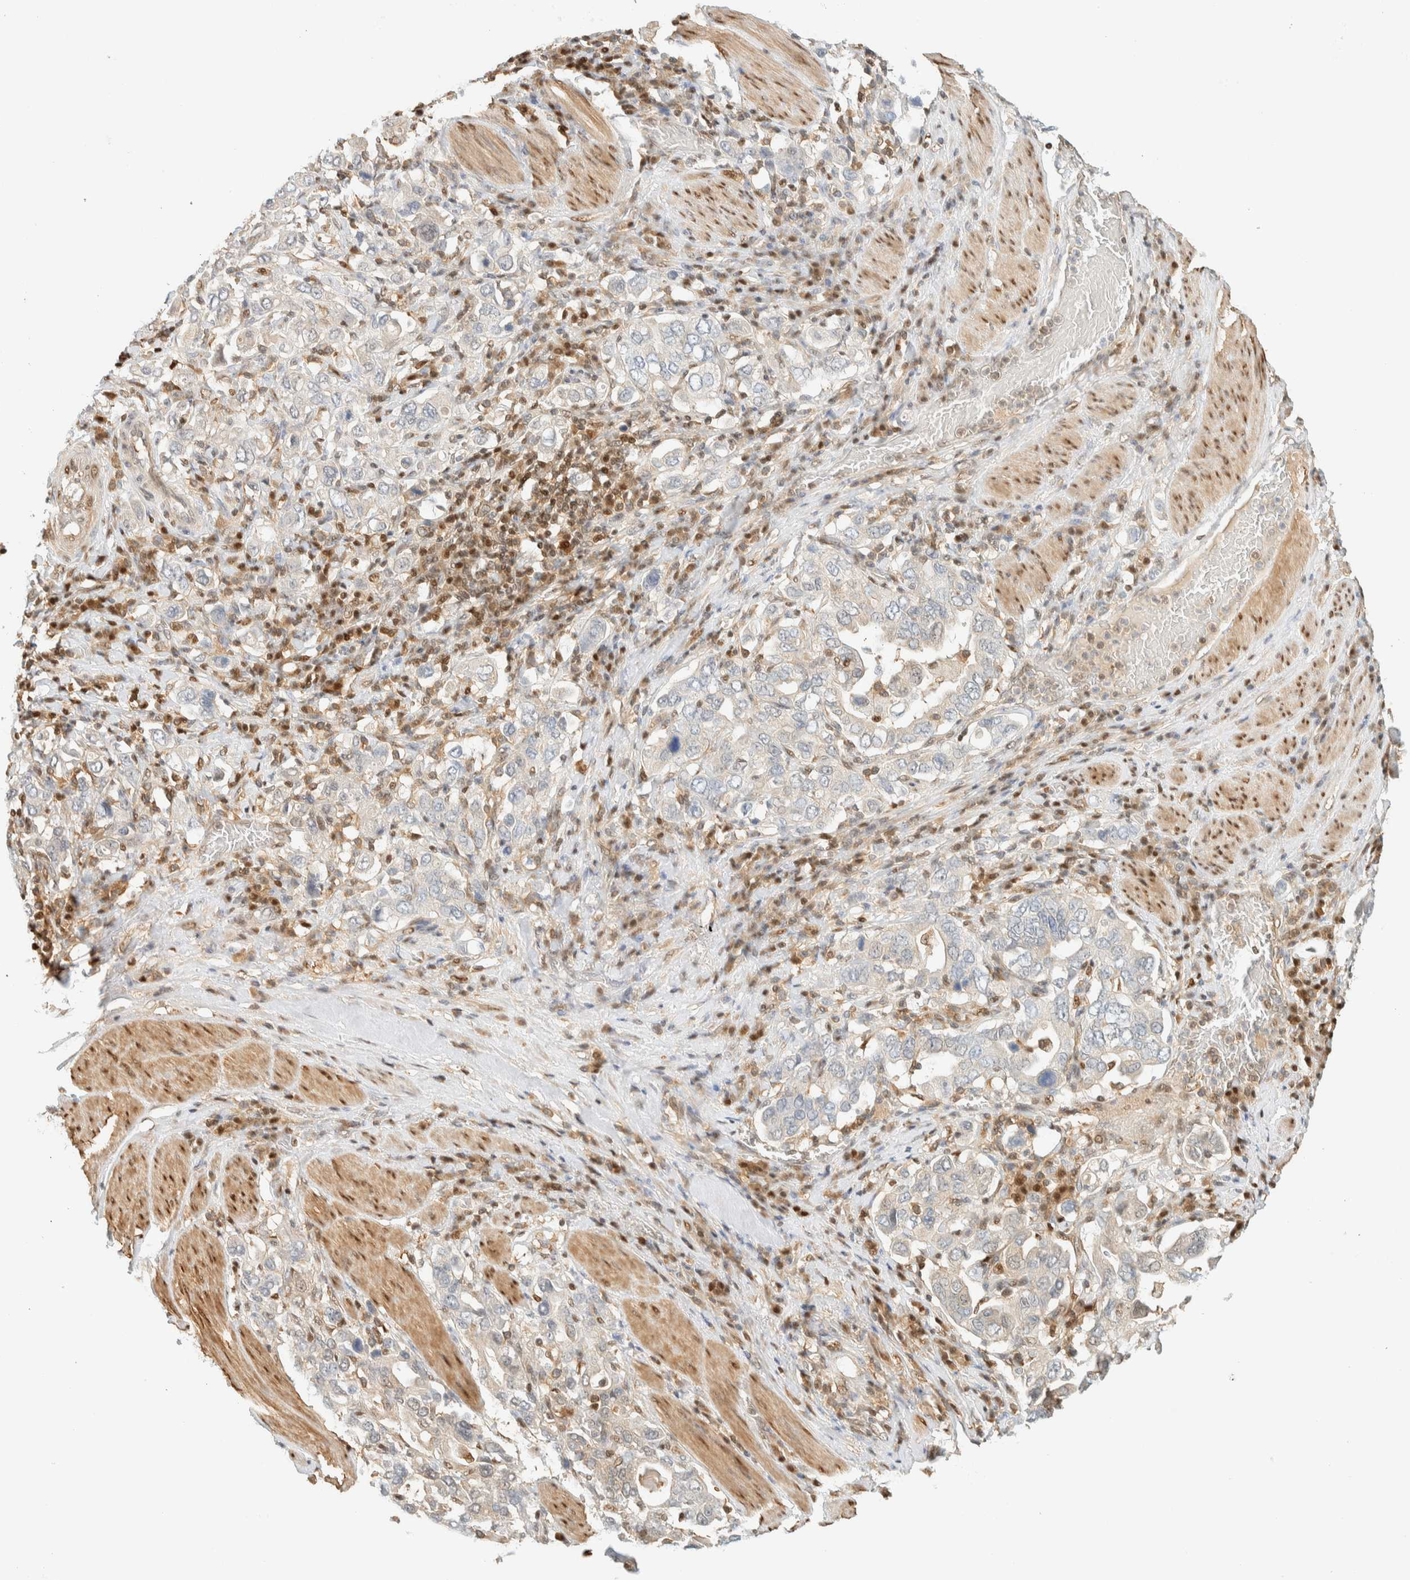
{"staining": {"intensity": "weak", "quantity": "<25%", "location": "cytoplasmic/membranous"}, "tissue": "stomach cancer", "cell_type": "Tumor cells", "image_type": "cancer", "snomed": [{"axis": "morphology", "description": "Adenocarcinoma, NOS"}, {"axis": "topography", "description": "Stomach, upper"}], "caption": "IHC of human stomach cancer demonstrates no positivity in tumor cells.", "gene": "ZBTB37", "patient": {"sex": "male", "age": 62}}